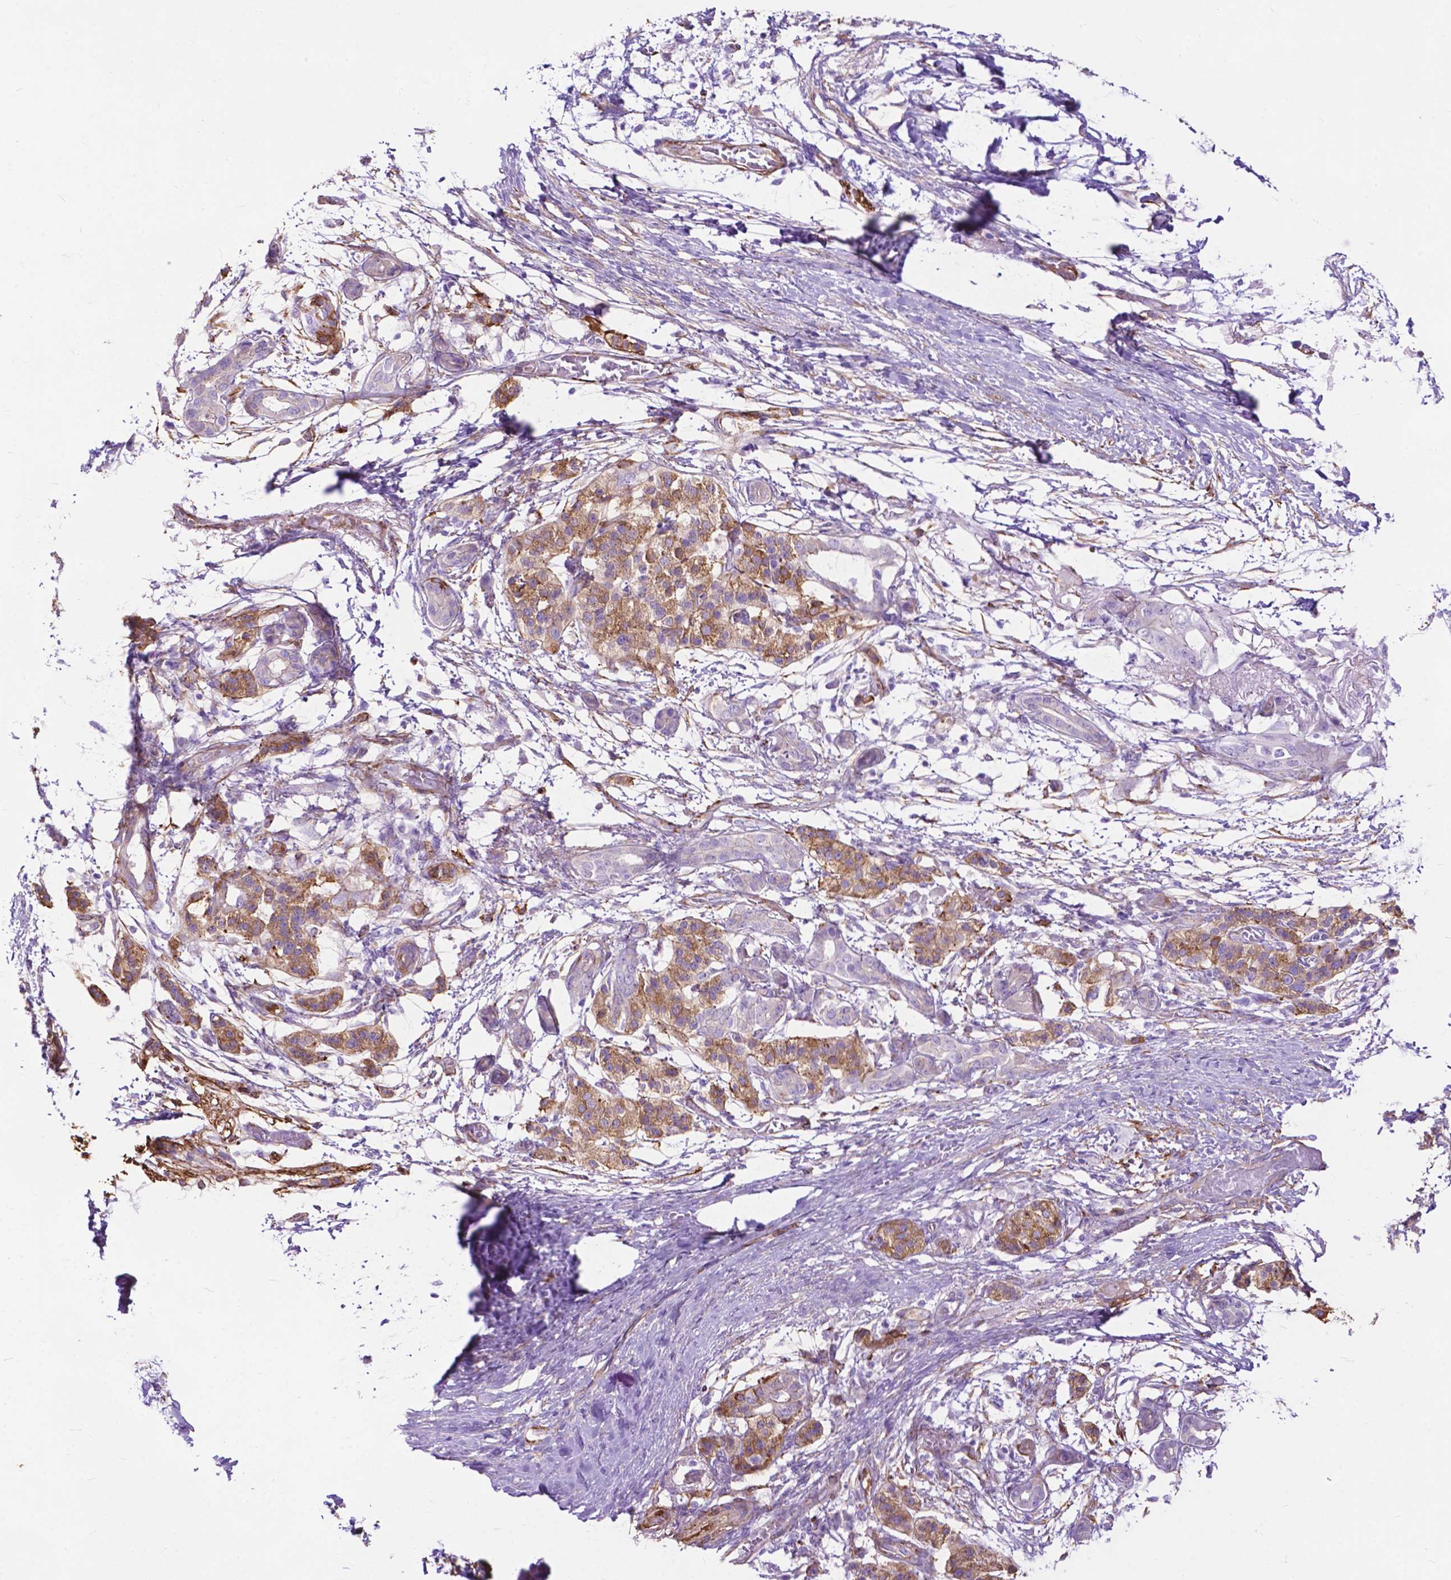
{"staining": {"intensity": "moderate", "quantity": "25%-75%", "location": "cytoplasmic/membranous"}, "tissue": "pancreatic cancer", "cell_type": "Tumor cells", "image_type": "cancer", "snomed": [{"axis": "morphology", "description": "Adenocarcinoma, NOS"}, {"axis": "topography", "description": "Pancreas"}], "caption": "Immunohistochemical staining of human pancreatic cancer reveals medium levels of moderate cytoplasmic/membranous protein positivity in about 25%-75% of tumor cells. The staining was performed using DAB, with brown indicating positive protein expression. Nuclei are stained blue with hematoxylin.", "gene": "PCDHA12", "patient": {"sex": "female", "age": 72}}